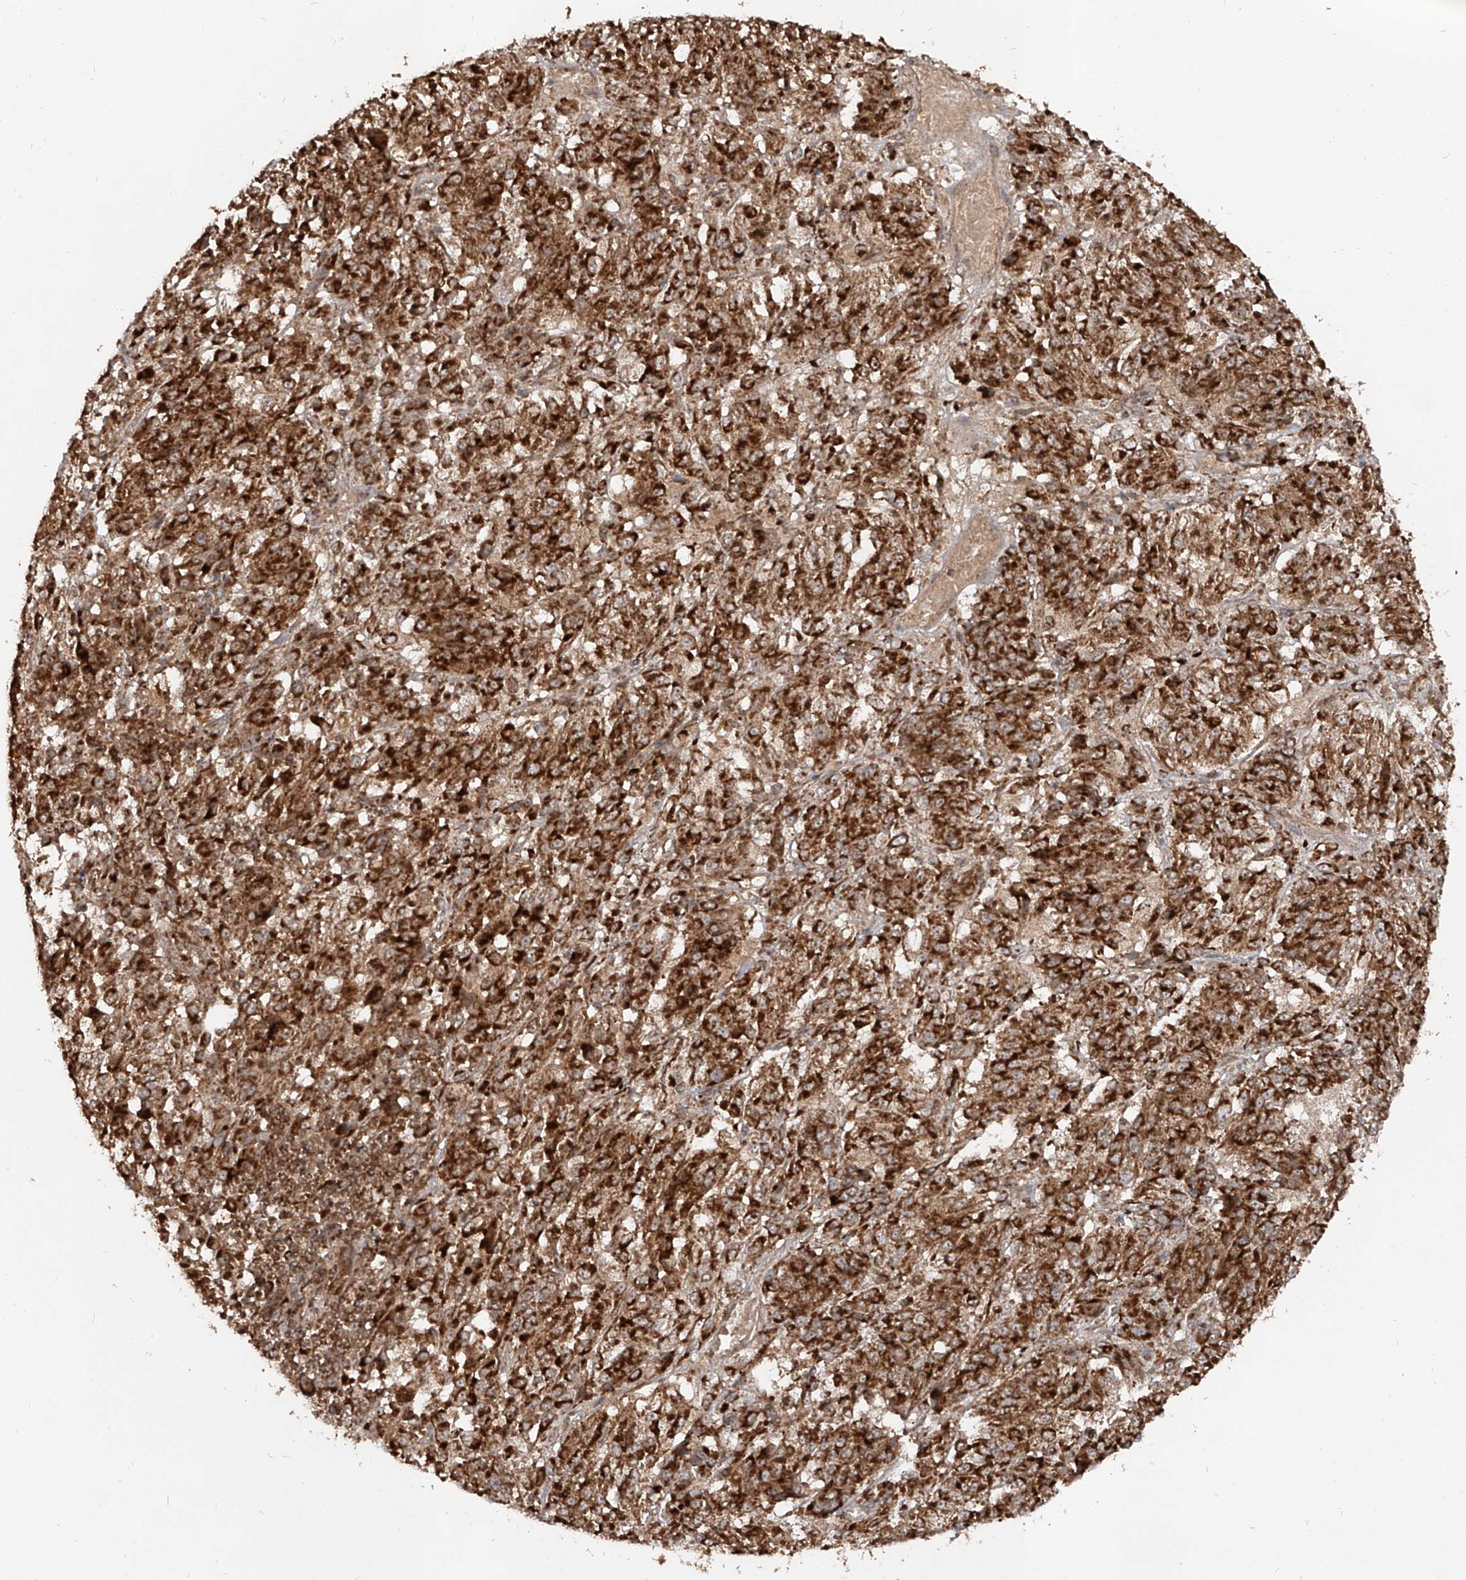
{"staining": {"intensity": "strong", "quantity": ">75%", "location": "cytoplasmic/membranous"}, "tissue": "melanoma", "cell_type": "Tumor cells", "image_type": "cancer", "snomed": [{"axis": "morphology", "description": "Malignant melanoma, Metastatic site"}, {"axis": "topography", "description": "Lung"}], "caption": "A micrograph of human melanoma stained for a protein shows strong cytoplasmic/membranous brown staining in tumor cells. The staining was performed using DAB (3,3'-diaminobenzidine), with brown indicating positive protein expression. Nuclei are stained blue with hematoxylin.", "gene": "AIM2", "patient": {"sex": "male", "age": 64}}